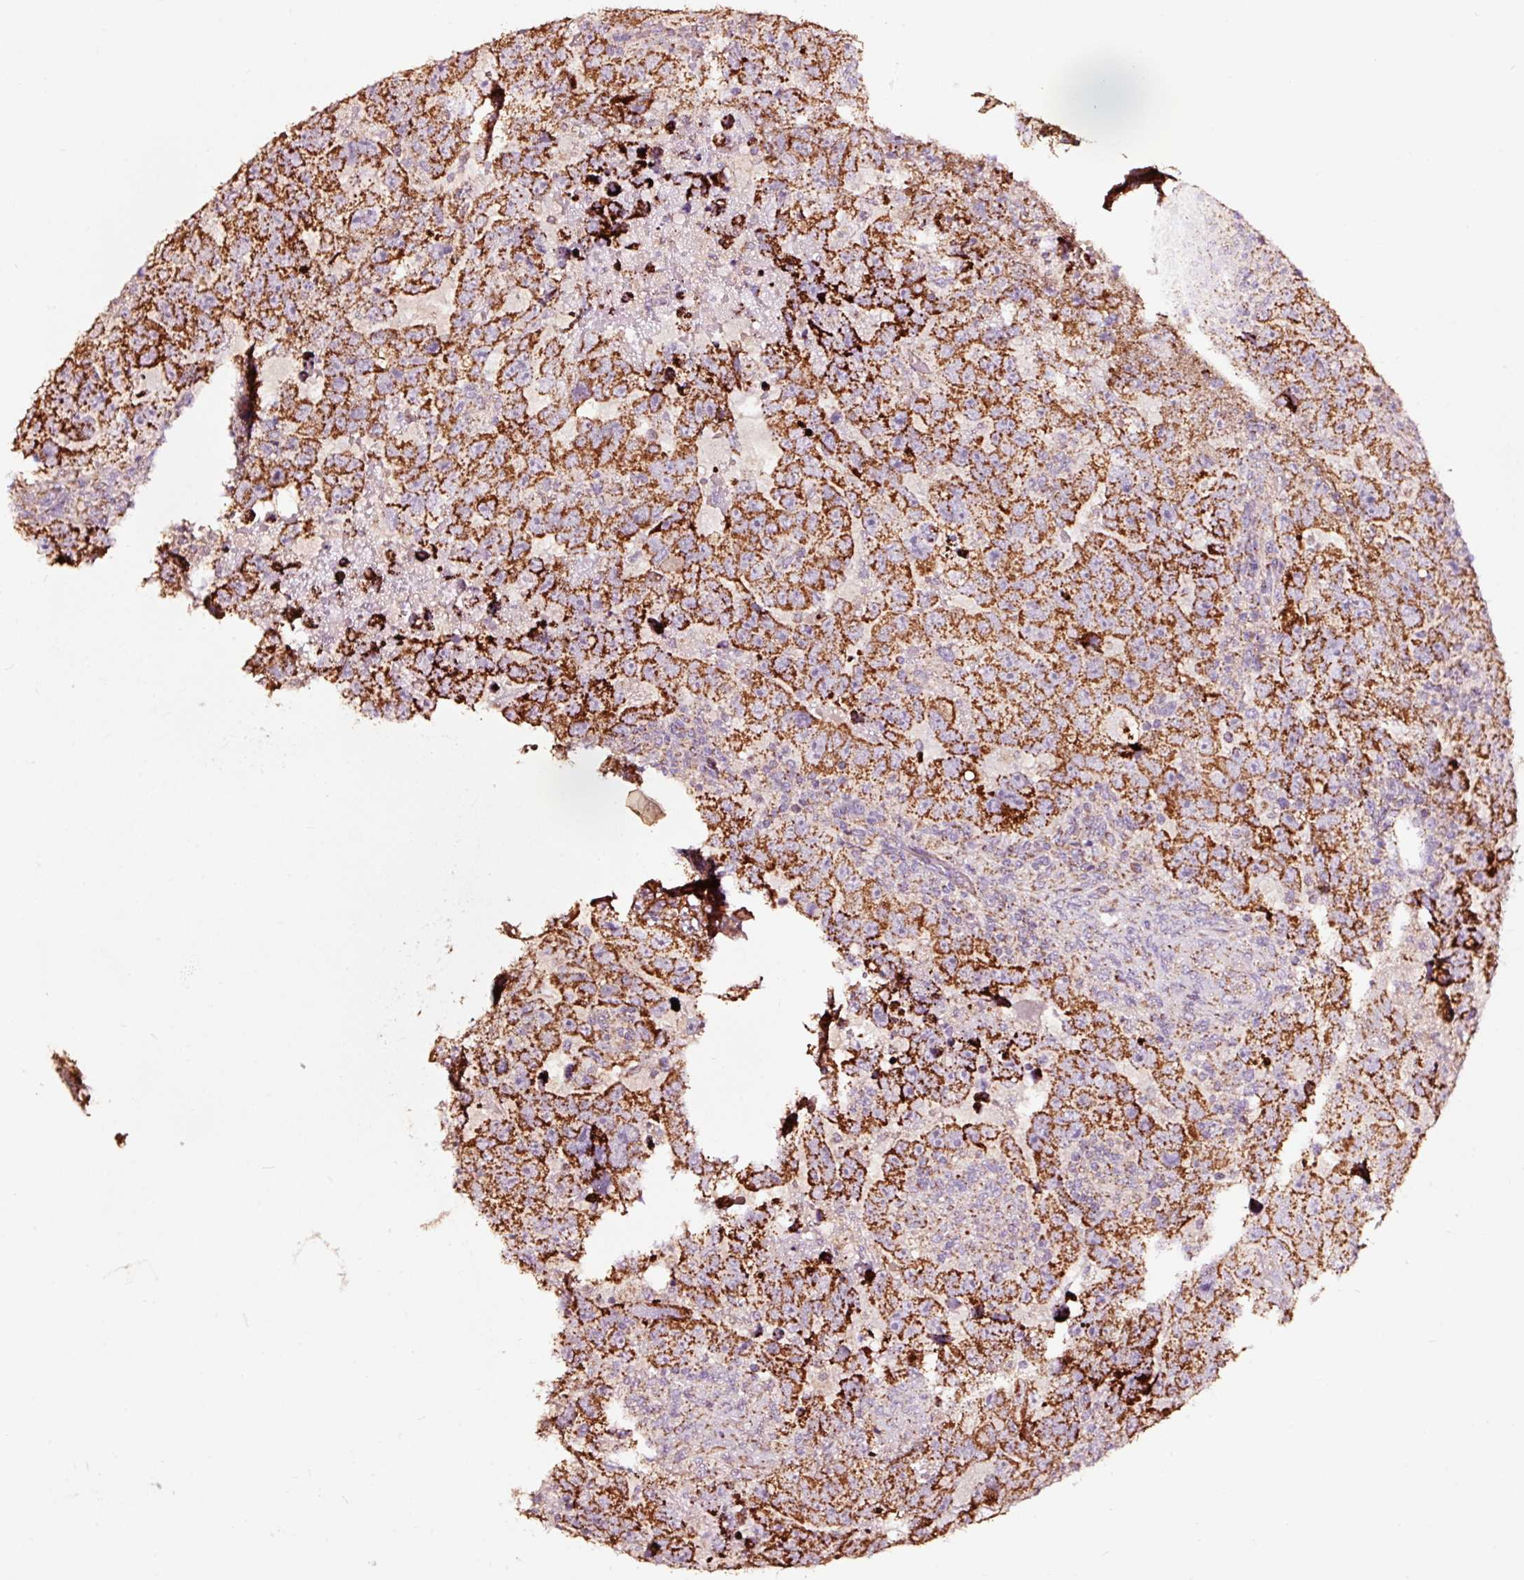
{"staining": {"intensity": "strong", "quantity": ">75%", "location": "cytoplasmic/membranous"}, "tissue": "testis cancer", "cell_type": "Tumor cells", "image_type": "cancer", "snomed": [{"axis": "morphology", "description": "Carcinoma, Embryonal, NOS"}, {"axis": "topography", "description": "Testis"}], "caption": "Tumor cells exhibit strong cytoplasmic/membranous positivity in approximately >75% of cells in testis cancer (embryonal carcinoma).", "gene": "TPM1", "patient": {"sex": "male", "age": 24}}